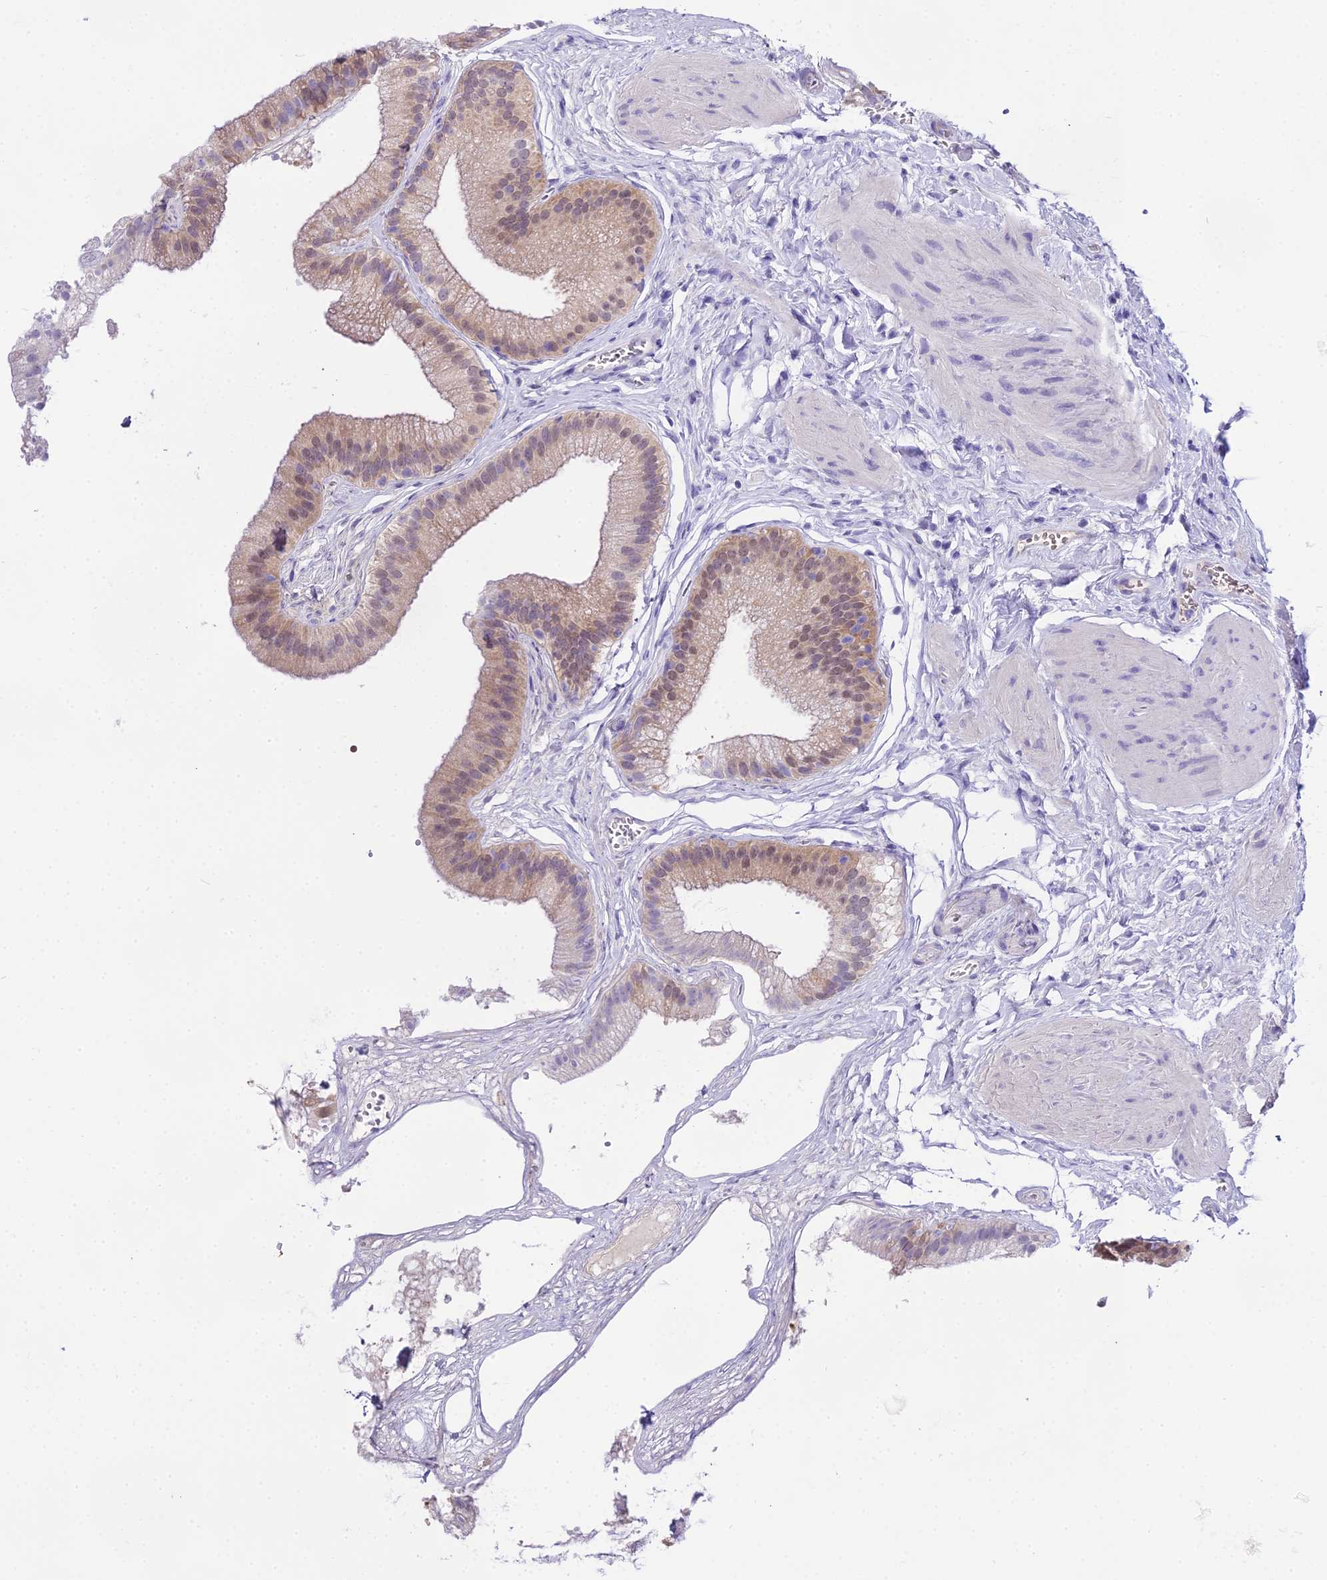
{"staining": {"intensity": "weak", "quantity": ">75%", "location": "cytoplasmic/membranous,nuclear"}, "tissue": "gallbladder", "cell_type": "Glandular cells", "image_type": "normal", "snomed": [{"axis": "morphology", "description": "Normal tissue, NOS"}, {"axis": "topography", "description": "Gallbladder"}], "caption": "A brown stain shows weak cytoplasmic/membranous,nuclear positivity of a protein in glandular cells of normal gallbladder.", "gene": "MAT2A", "patient": {"sex": "female", "age": 54}}